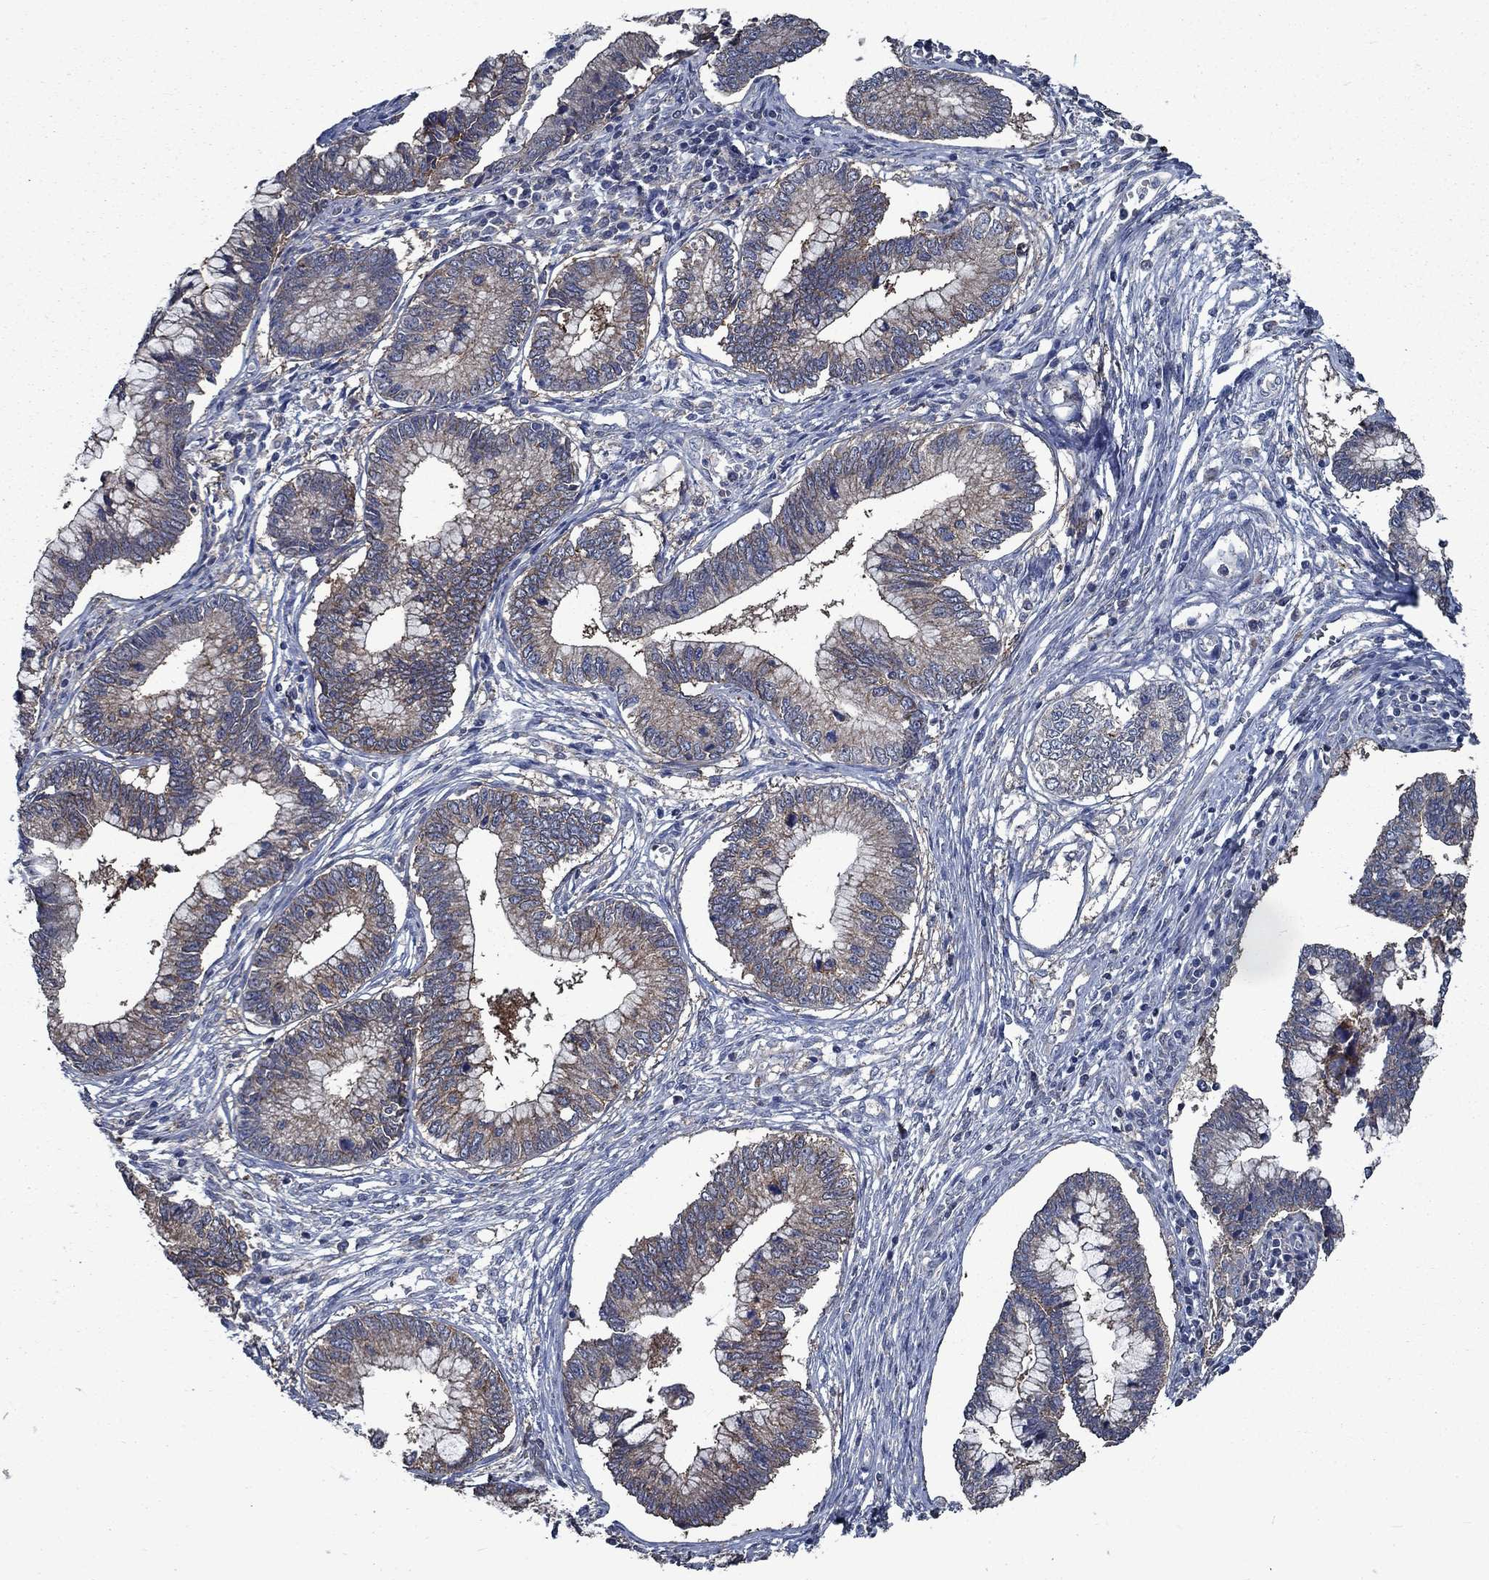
{"staining": {"intensity": "moderate", "quantity": "25%-75%", "location": "cytoplasmic/membranous"}, "tissue": "cervical cancer", "cell_type": "Tumor cells", "image_type": "cancer", "snomed": [{"axis": "morphology", "description": "Adenocarcinoma, NOS"}, {"axis": "topography", "description": "Cervix"}], "caption": "A brown stain highlights moderate cytoplasmic/membranous staining of a protein in human adenocarcinoma (cervical) tumor cells.", "gene": "SLC44A1", "patient": {"sex": "female", "age": 44}}